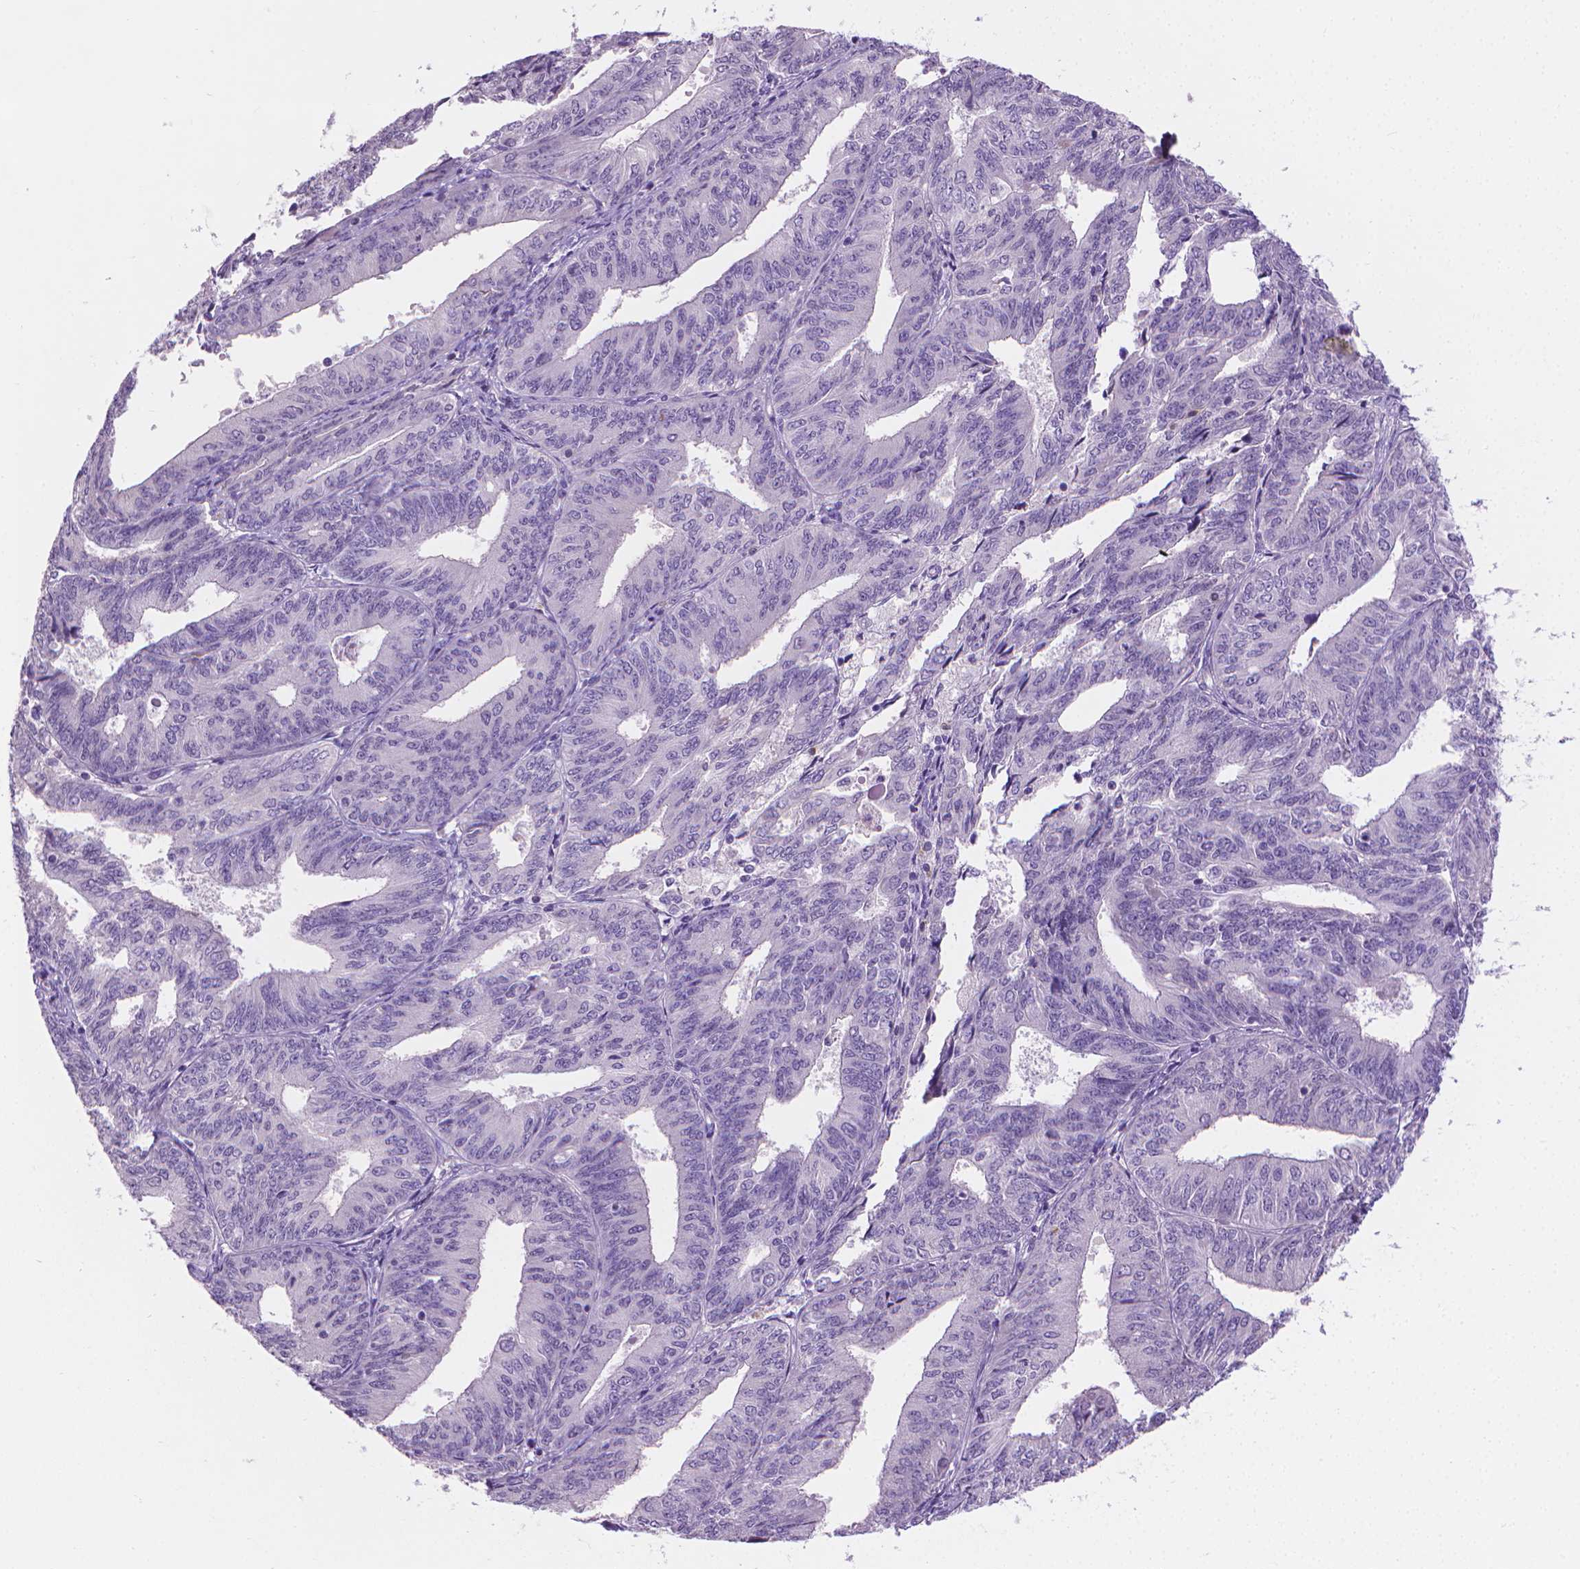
{"staining": {"intensity": "negative", "quantity": "none", "location": "none"}, "tissue": "endometrial cancer", "cell_type": "Tumor cells", "image_type": "cancer", "snomed": [{"axis": "morphology", "description": "Adenocarcinoma, NOS"}, {"axis": "topography", "description": "Endometrium"}], "caption": "Photomicrograph shows no protein staining in tumor cells of endometrial adenocarcinoma tissue.", "gene": "GSDMA", "patient": {"sex": "female", "age": 58}}